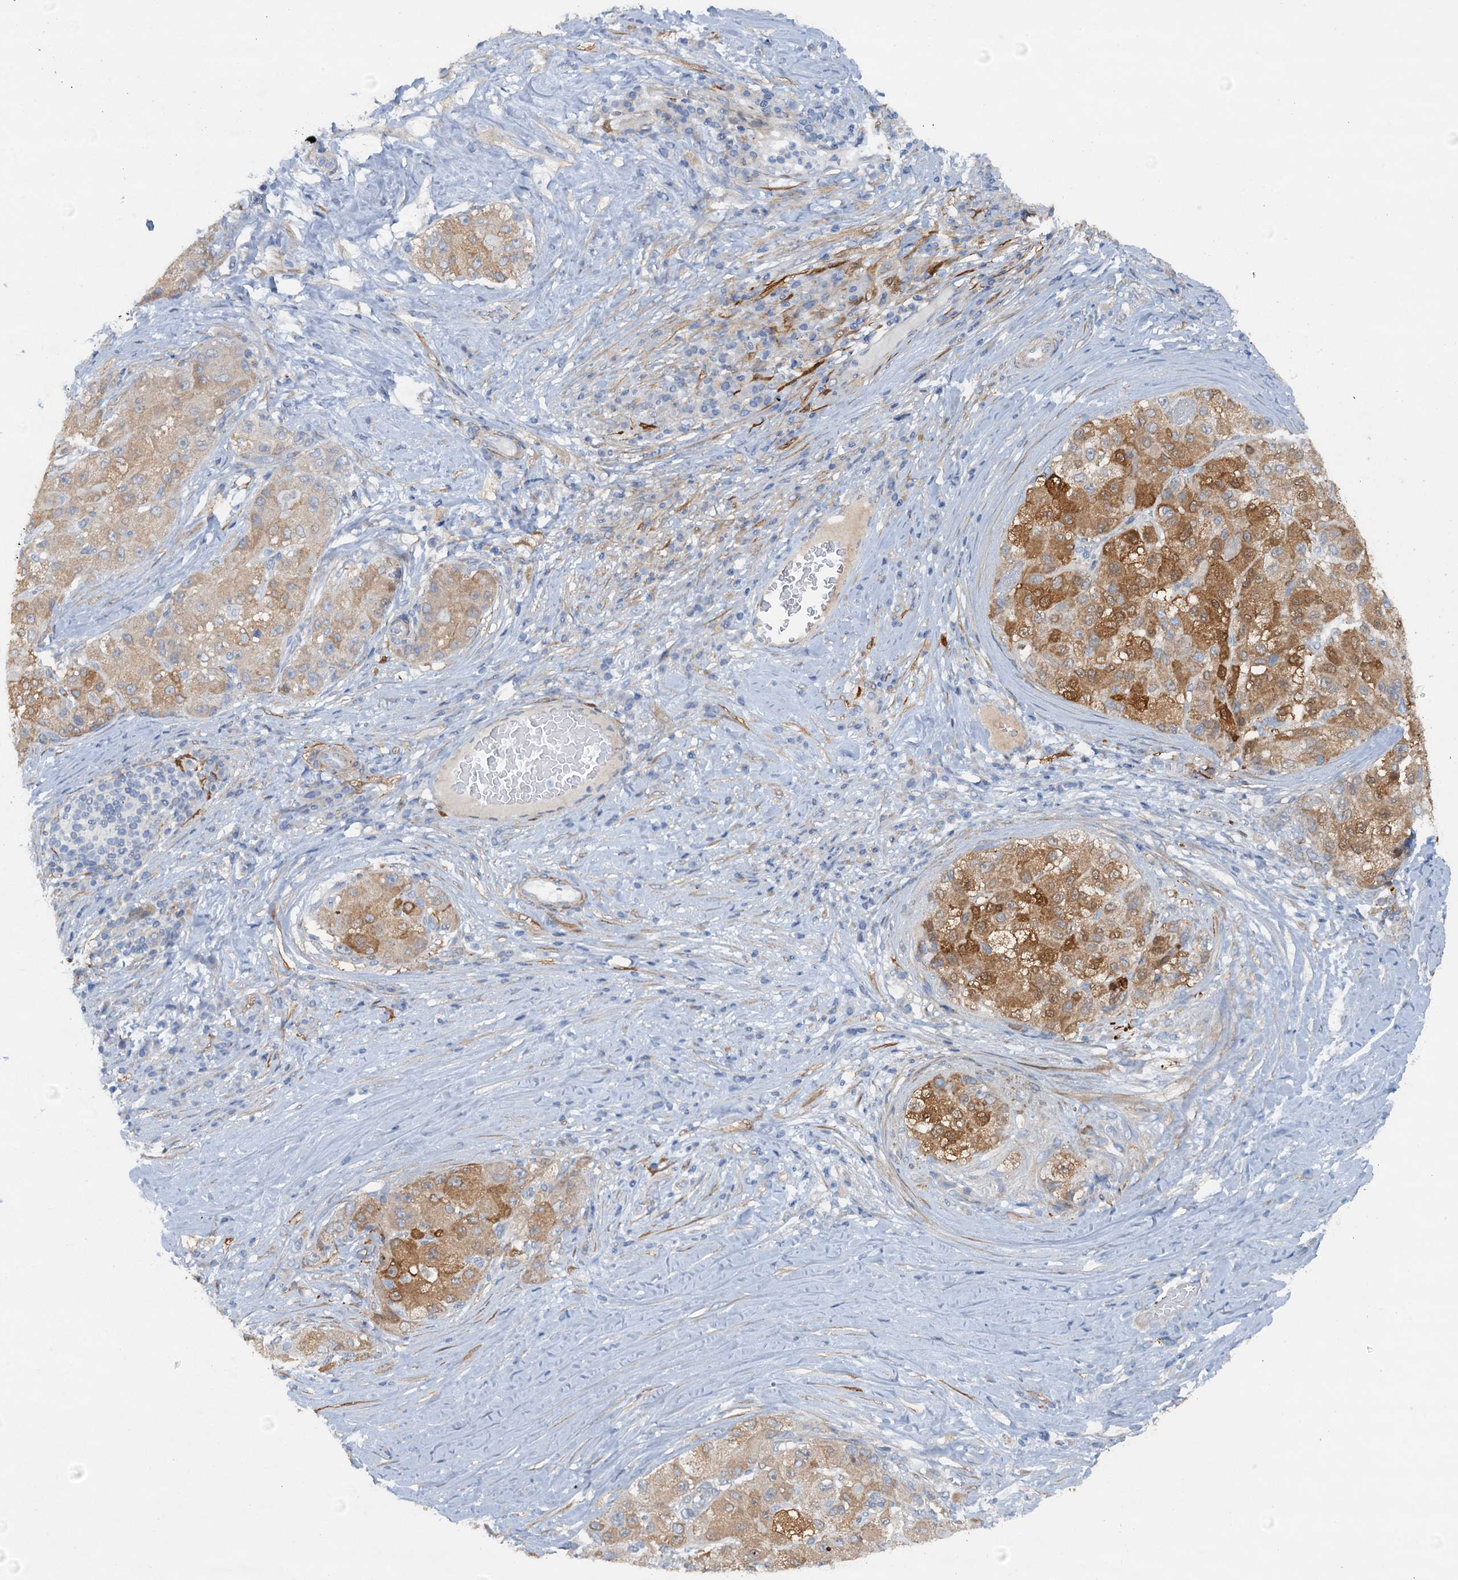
{"staining": {"intensity": "strong", "quantity": "<25%", "location": "cytoplasmic/membranous,nuclear"}, "tissue": "liver cancer", "cell_type": "Tumor cells", "image_type": "cancer", "snomed": [{"axis": "morphology", "description": "Carcinoma, Hepatocellular, NOS"}, {"axis": "topography", "description": "Liver"}], "caption": "Human hepatocellular carcinoma (liver) stained with a brown dye reveals strong cytoplasmic/membranous and nuclear positive staining in approximately <25% of tumor cells.", "gene": "POGLUT3", "patient": {"sex": "male", "age": 80}}